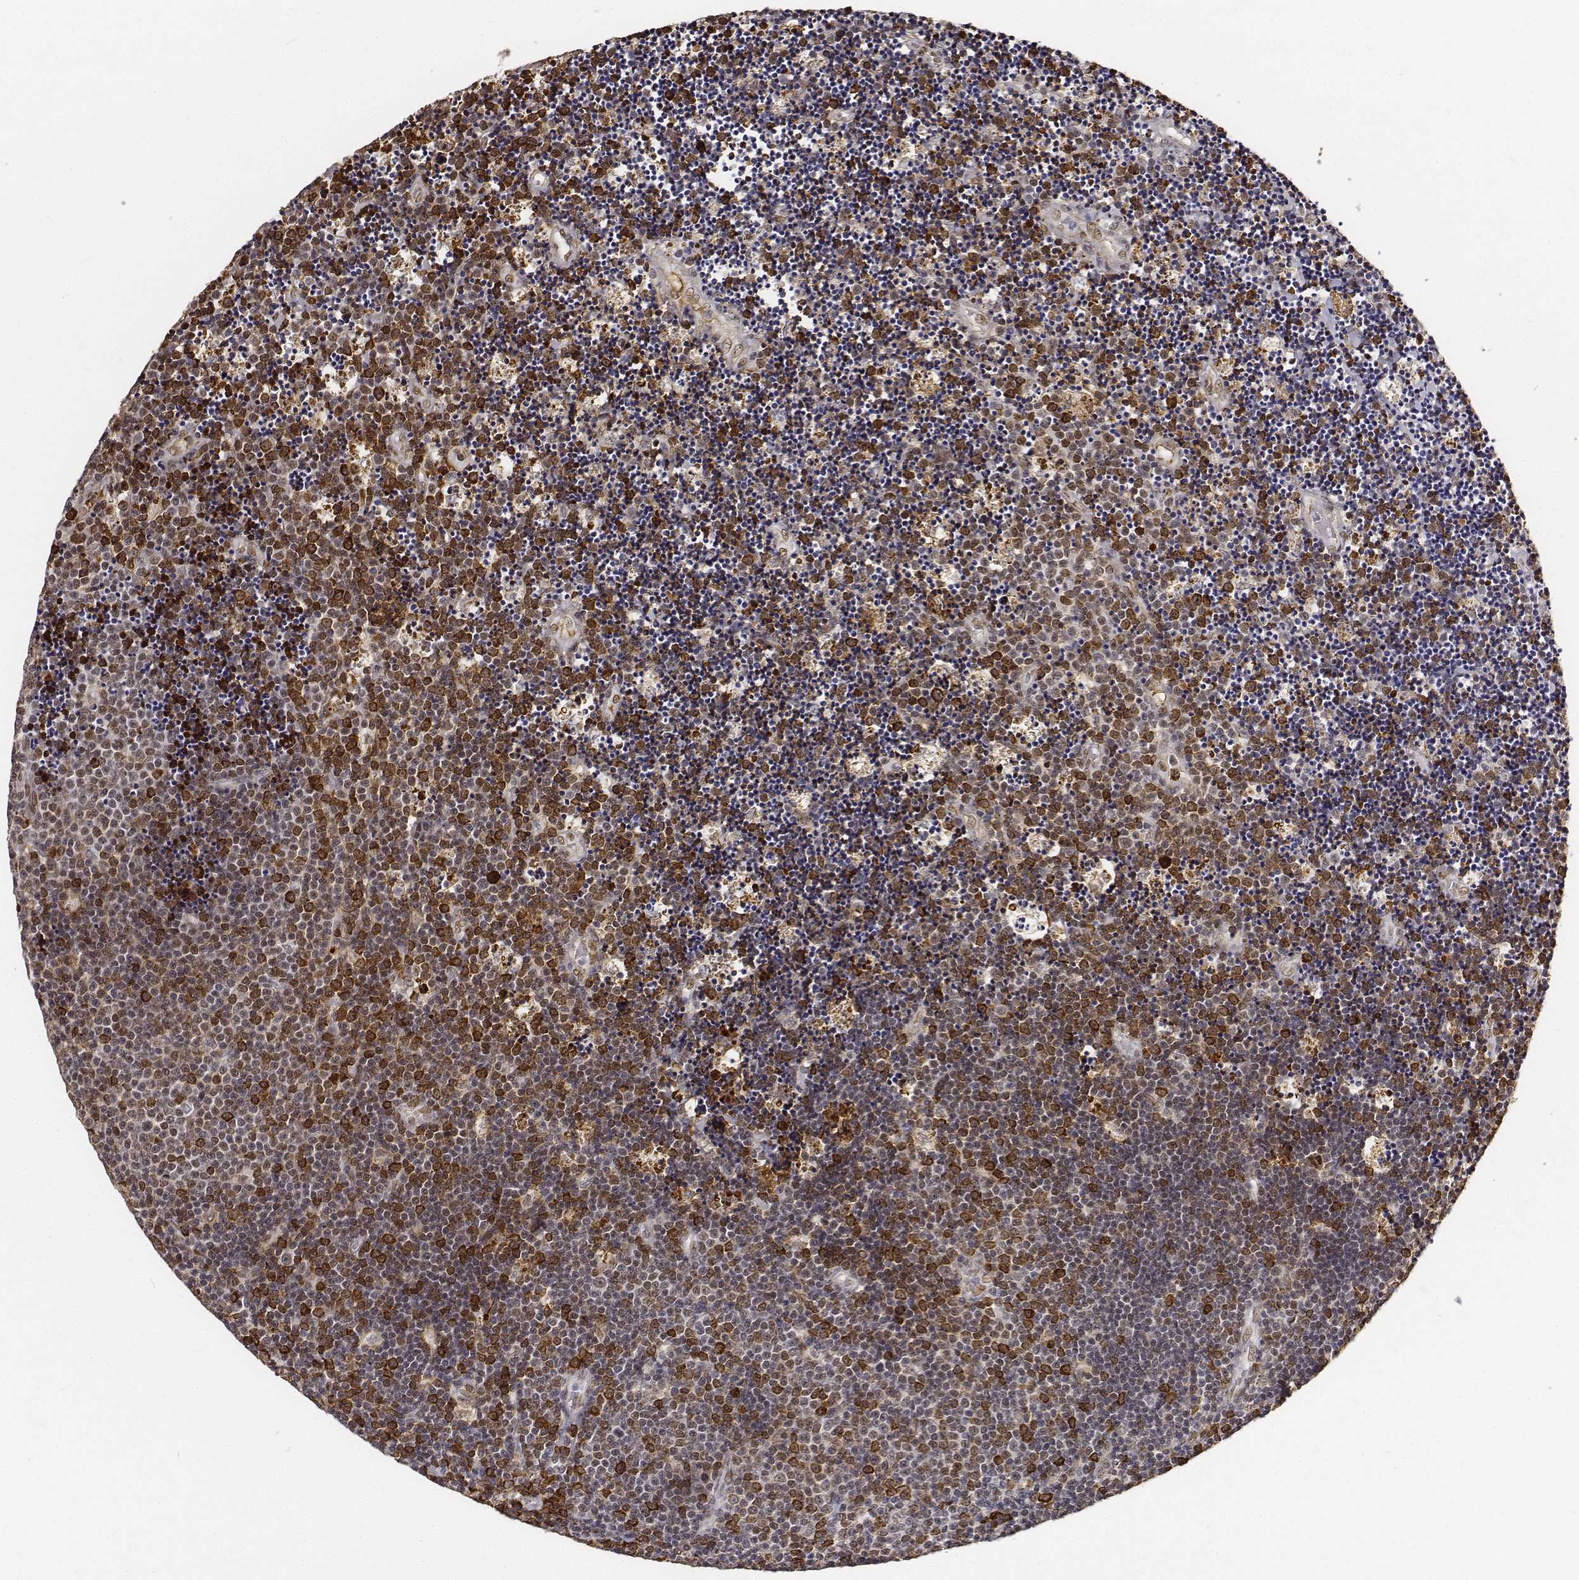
{"staining": {"intensity": "moderate", "quantity": ">75%", "location": "nuclear"}, "tissue": "lymphoma", "cell_type": "Tumor cells", "image_type": "cancer", "snomed": [{"axis": "morphology", "description": "Malignant lymphoma, non-Hodgkin's type, Low grade"}, {"axis": "topography", "description": "Brain"}], "caption": "An immunohistochemistry micrograph of neoplastic tissue is shown. Protein staining in brown shows moderate nuclear positivity in lymphoma within tumor cells.", "gene": "ATRX", "patient": {"sex": "female", "age": 66}}